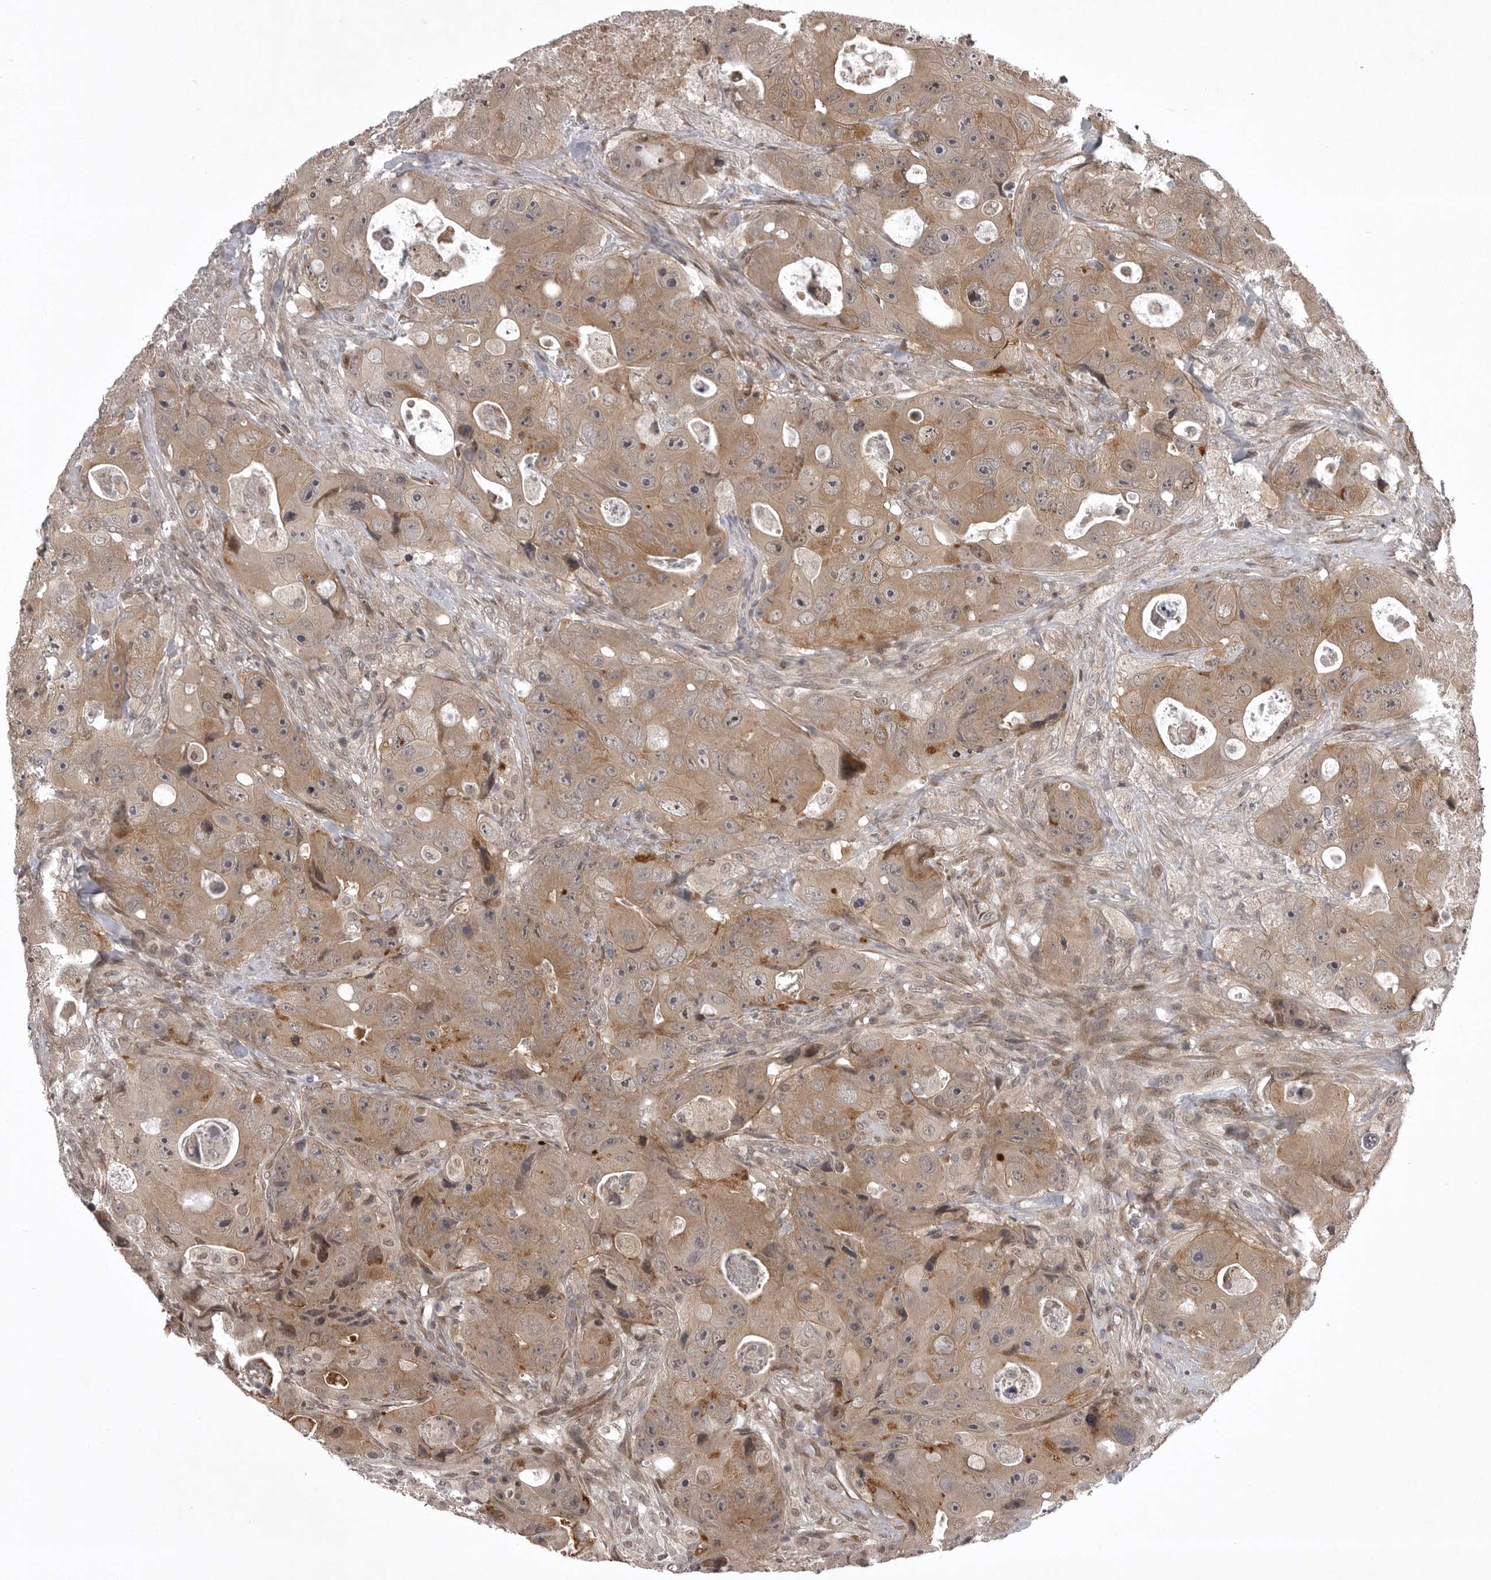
{"staining": {"intensity": "moderate", "quantity": ">75%", "location": "cytoplasmic/membranous"}, "tissue": "colorectal cancer", "cell_type": "Tumor cells", "image_type": "cancer", "snomed": [{"axis": "morphology", "description": "Adenocarcinoma, NOS"}, {"axis": "topography", "description": "Colon"}], "caption": "Moderate cytoplasmic/membranous protein staining is seen in approximately >75% of tumor cells in colorectal adenocarcinoma. (DAB (3,3'-diaminobenzidine) IHC with brightfield microscopy, high magnification).", "gene": "SNX16", "patient": {"sex": "female", "age": 46}}